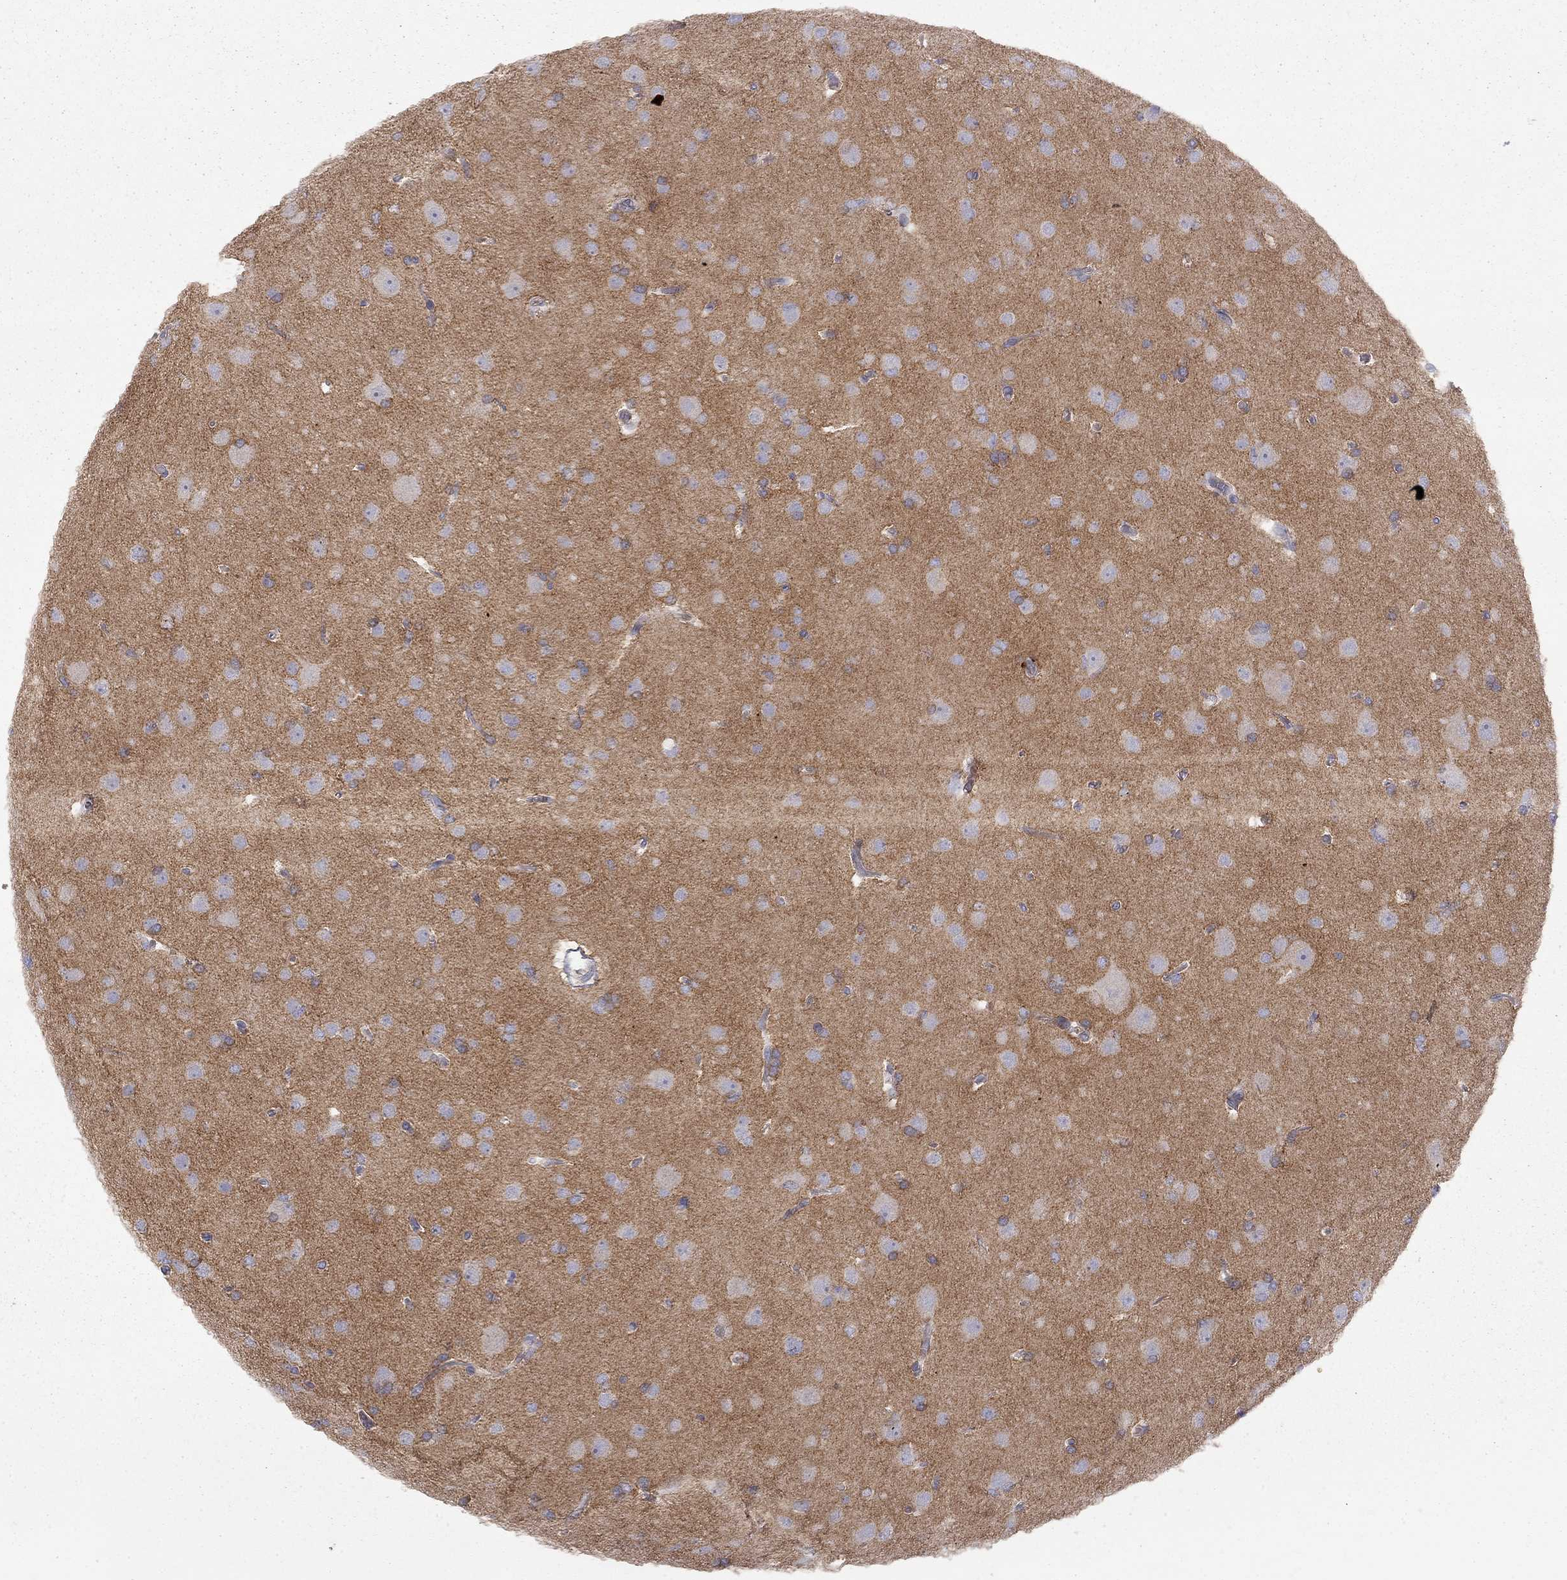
{"staining": {"intensity": "moderate", "quantity": "<25%", "location": "cytoplasmic/membranous"}, "tissue": "glioma", "cell_type": "Tumor cells", "image_type": "cancer", "snomed": [{"axis": "morphology", "description": "Glioma, malignant, Low grade"}, {"axis": "topography", "description": "Brain"}], "caption": "IHC staining of malignant low-grade glioma, which demonstrates low levels of moderate cytoplasmic/membranous staining in about <25% of tumor cells indicating moderate cytoplasmic/membranous protein expression. The staining was performed using DAB (3,3'-diaminobenzidine) (brown) for protein detection and nuclei were counterstained in hematoxylin (blue).", "gene": "GPRC5B", "patient": {"sex": "female", "age": 32}}